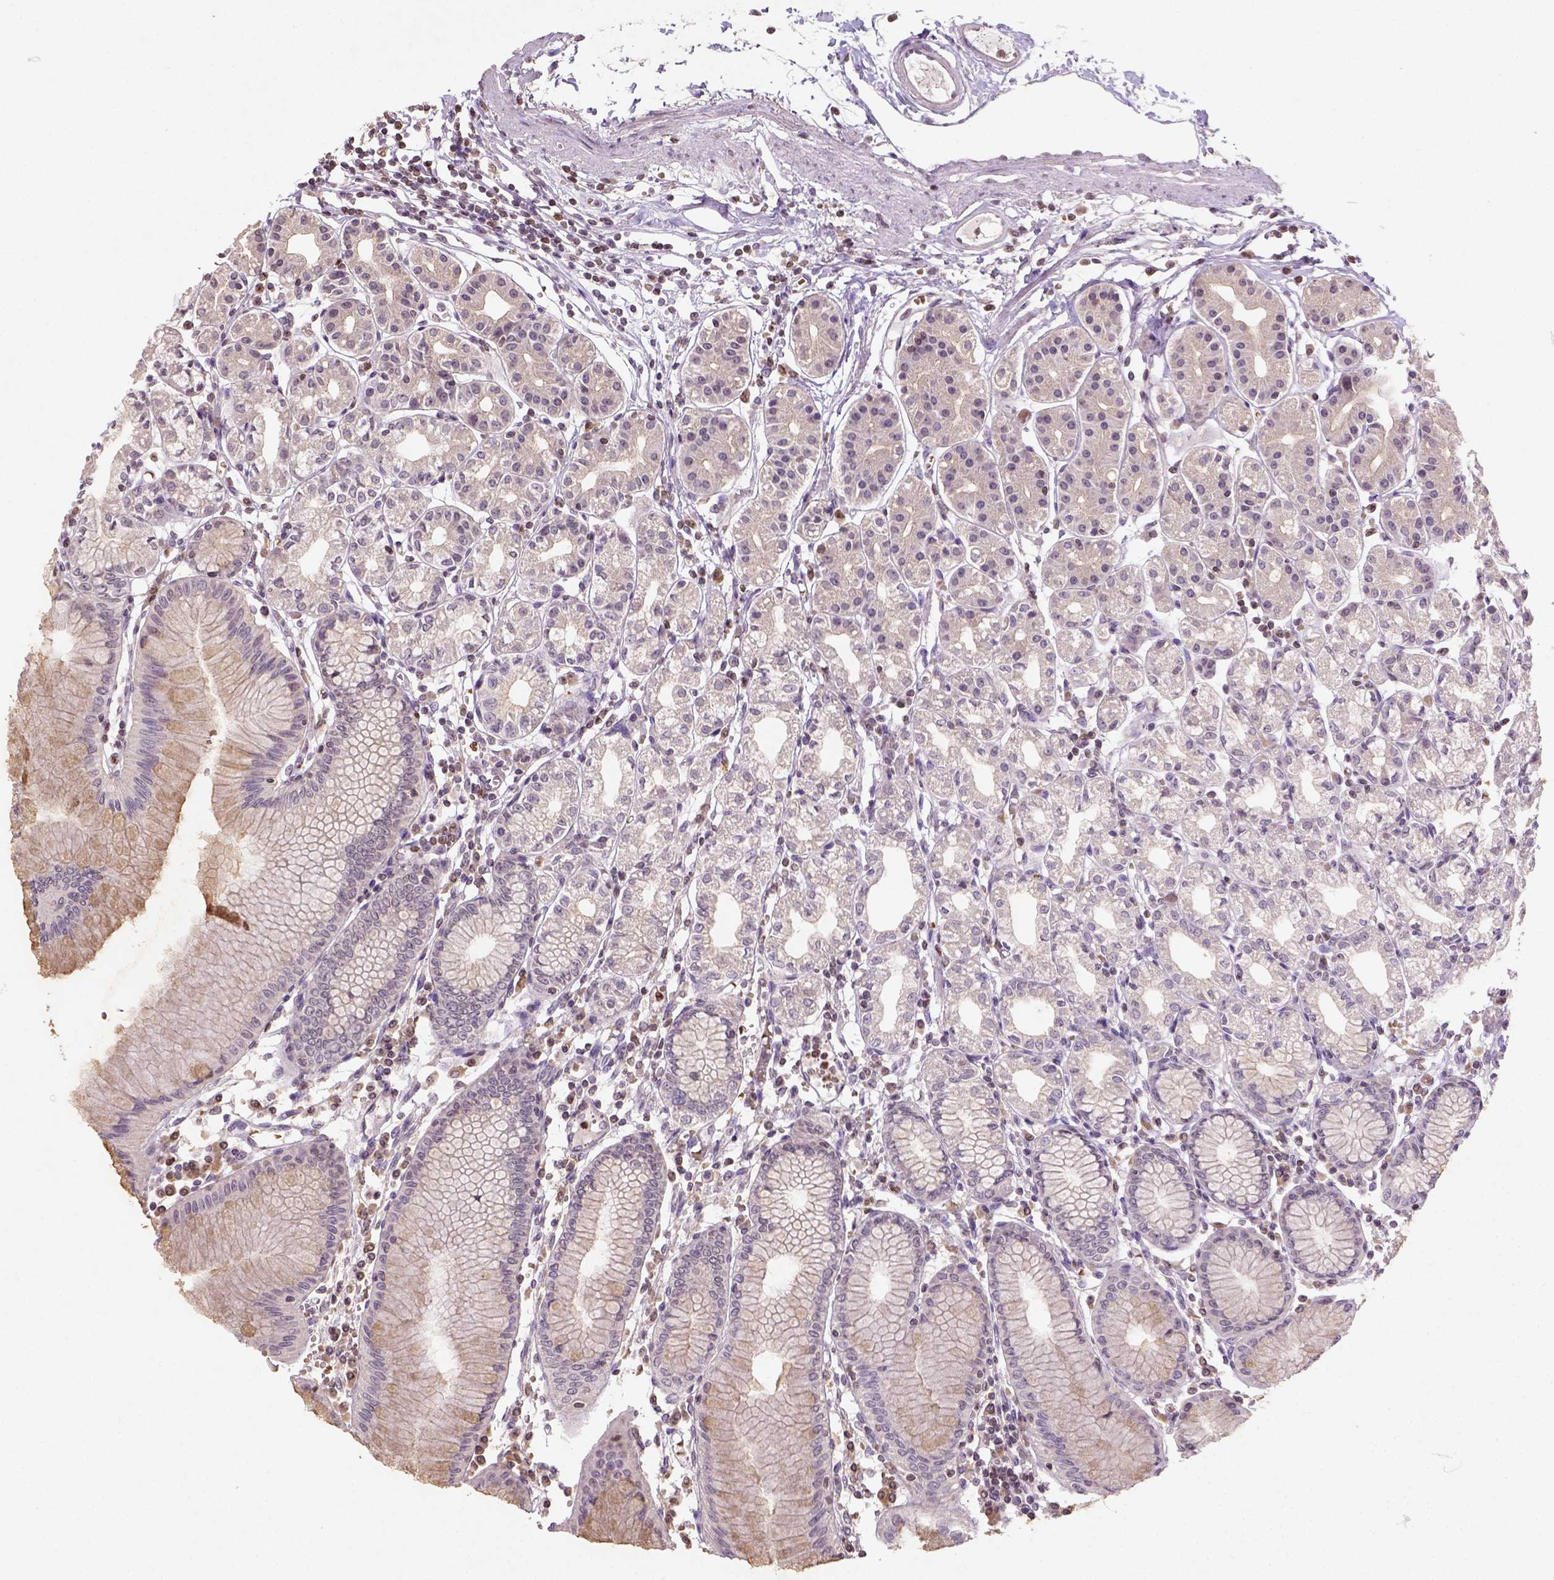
{"staining": {"intensity": "weak", "quantity": "25%-75%", "location": "cytoplasmic/membranous"}, "tissue": "stomach", "cell_type": "Glandular cells", "image_type": "normal", "snomed": [{"axis": "morphology", "description": "Normal tissue, NOS"}, {"axis": "topography", "description": "Skeletal muscle"}, {"axis": "topography", "description": "Stomach"}], "caption": "IHC of benign stomach displays low levels of weak cytoplasmic/membranous staining in approximately 25%-75% of glandular cells. (brown staining indicates protein expression, while blue staining denotes nuclei).", "gene": "NUDT3", "patient": {"sex": "female", "age": 57}}